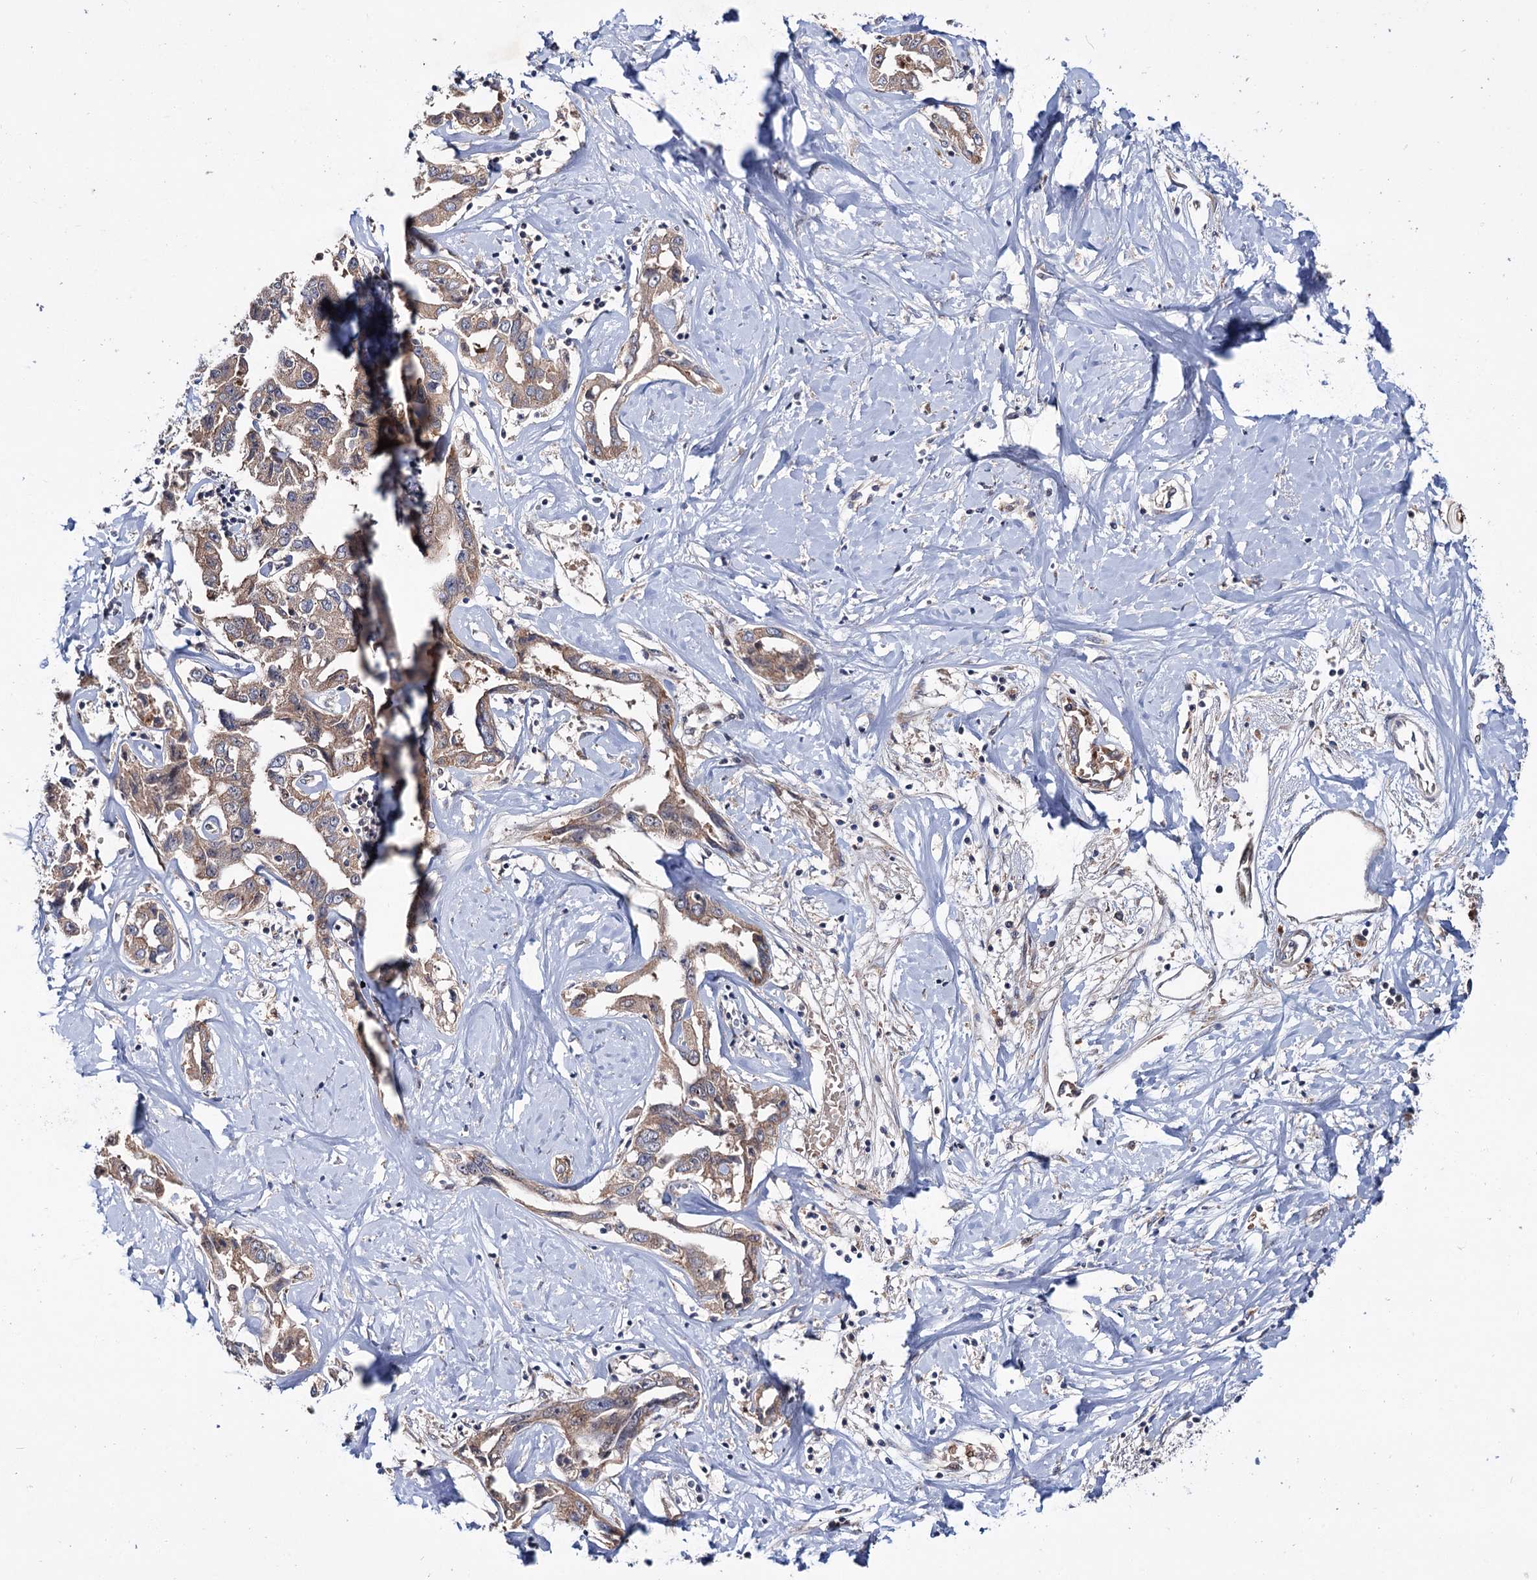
{"staining": {"intensity": "moderate", "quantity": "25%-75%", "location": "cytoplasmic/membranous"}, "tissue": "liver cancer", "cell_type": "Tumor cells", "image_type": "cancer", "snomed": [{"axis": "morphology", "description": "Cholangiocarcinoma"}, {"axis": "topography", "description": "Liver"}], "caption": "Liver cholangiocarcinoma stained with immunohistochemistry shows moderate cytoplasmic/membranous expression in approximately 25%-75% of tumor cells.", "gene": "PTPN3", "patient": {"sex": "male", "age": 59}}